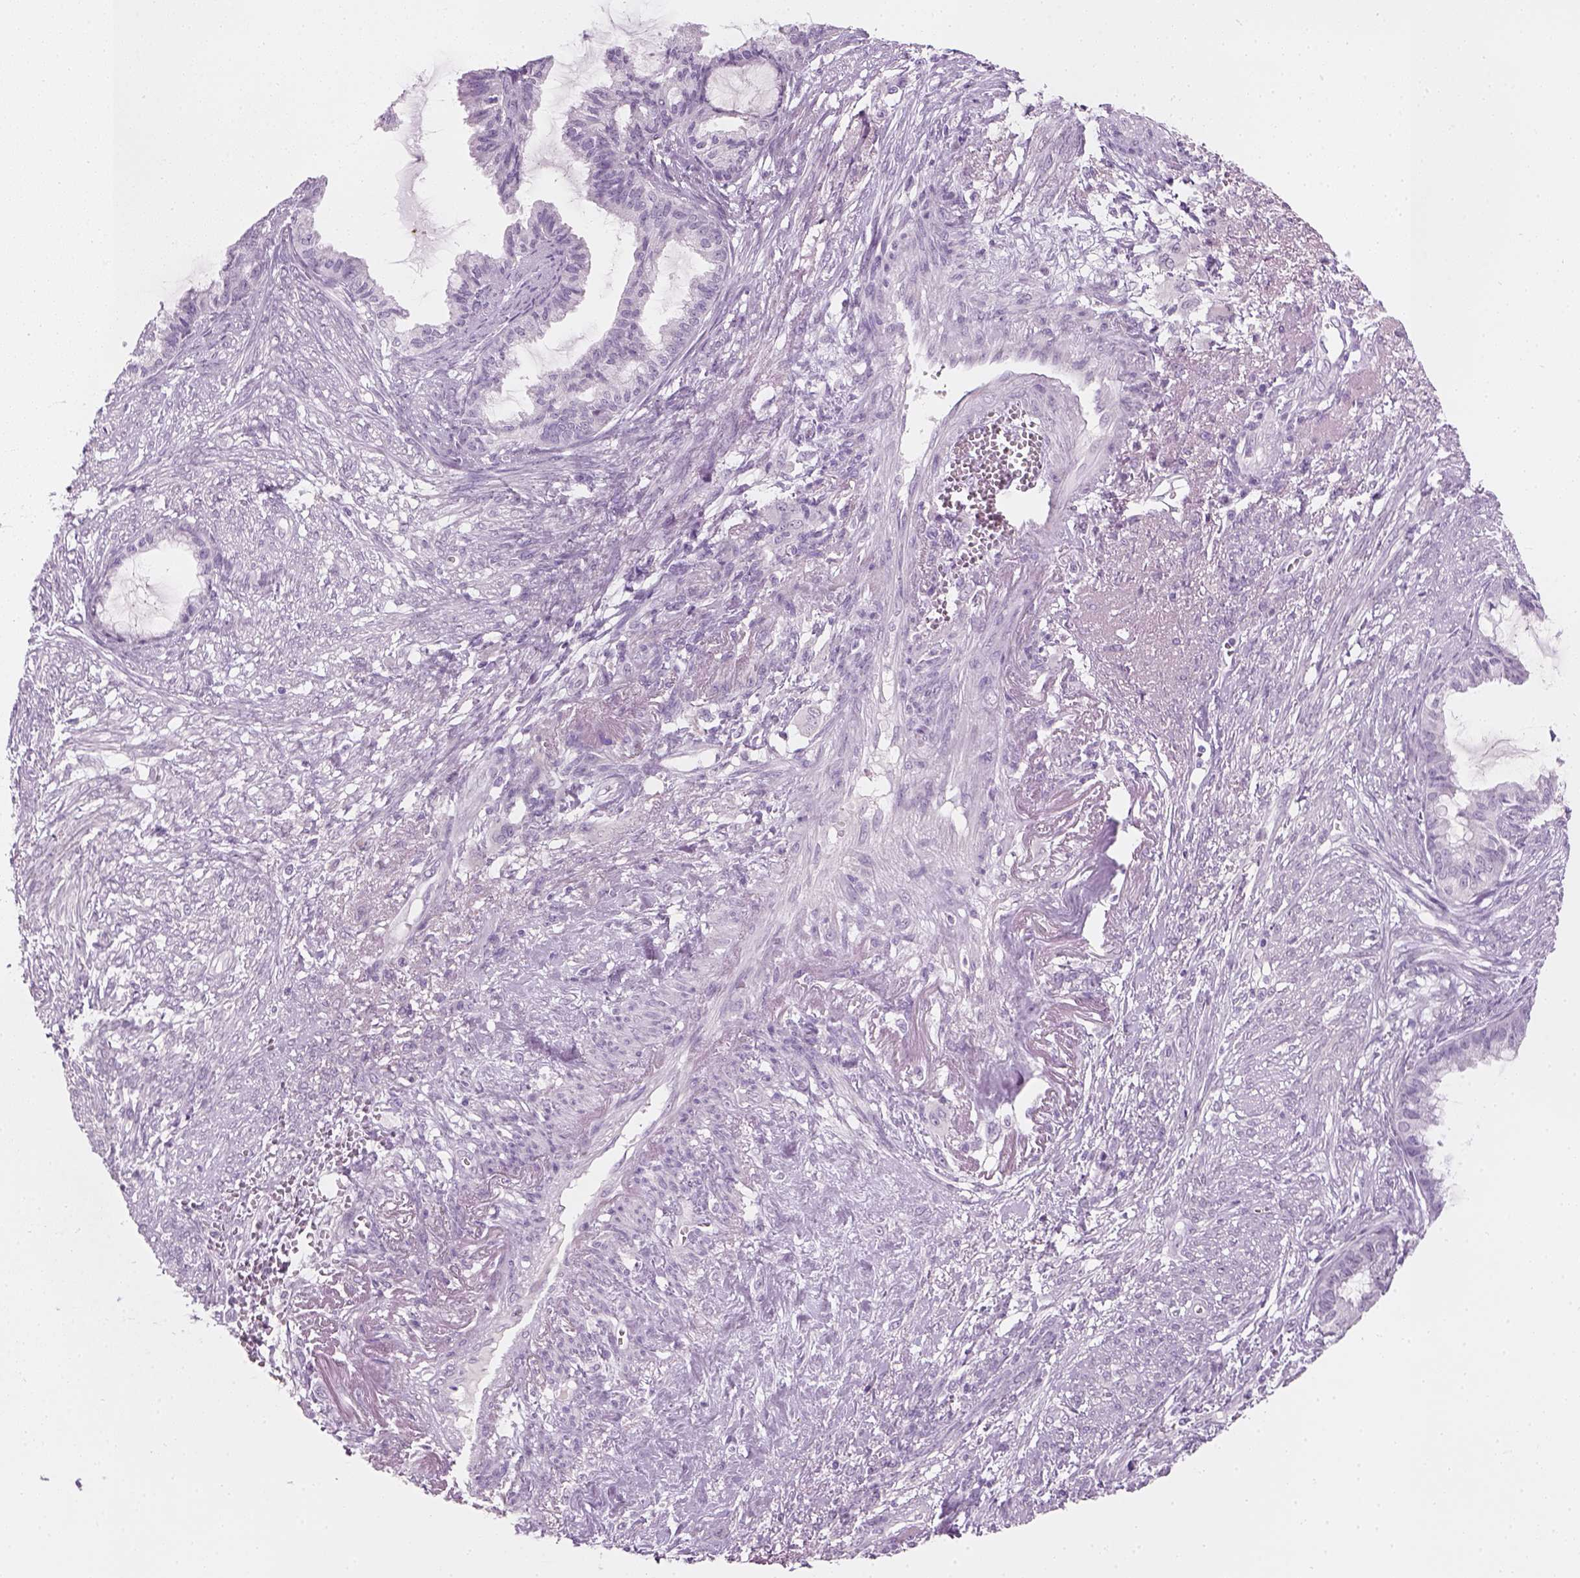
{"staining": {"intensity": "negative", "quantity": "none", "location": "none"}, "tissue": "endometrial cancer", "cell_type": "Tumor cells", "image_type": "cancer", "snomed": [{"axis": "morphology", "description": "Adenocarcinoma, NOS"}, {"axis": "topography", "description": "Endometrium"}], "caption": "Immunohistochemistry histopathology image of neoplastic tissue: endometrial cancer (adenocarcinoma) stained with DAB (3,3'-diaminobenzidine) exhibits no significant protein expression in tumor cells.", "gene": "TH", "patient": {"sex": "female", "age": 86}}